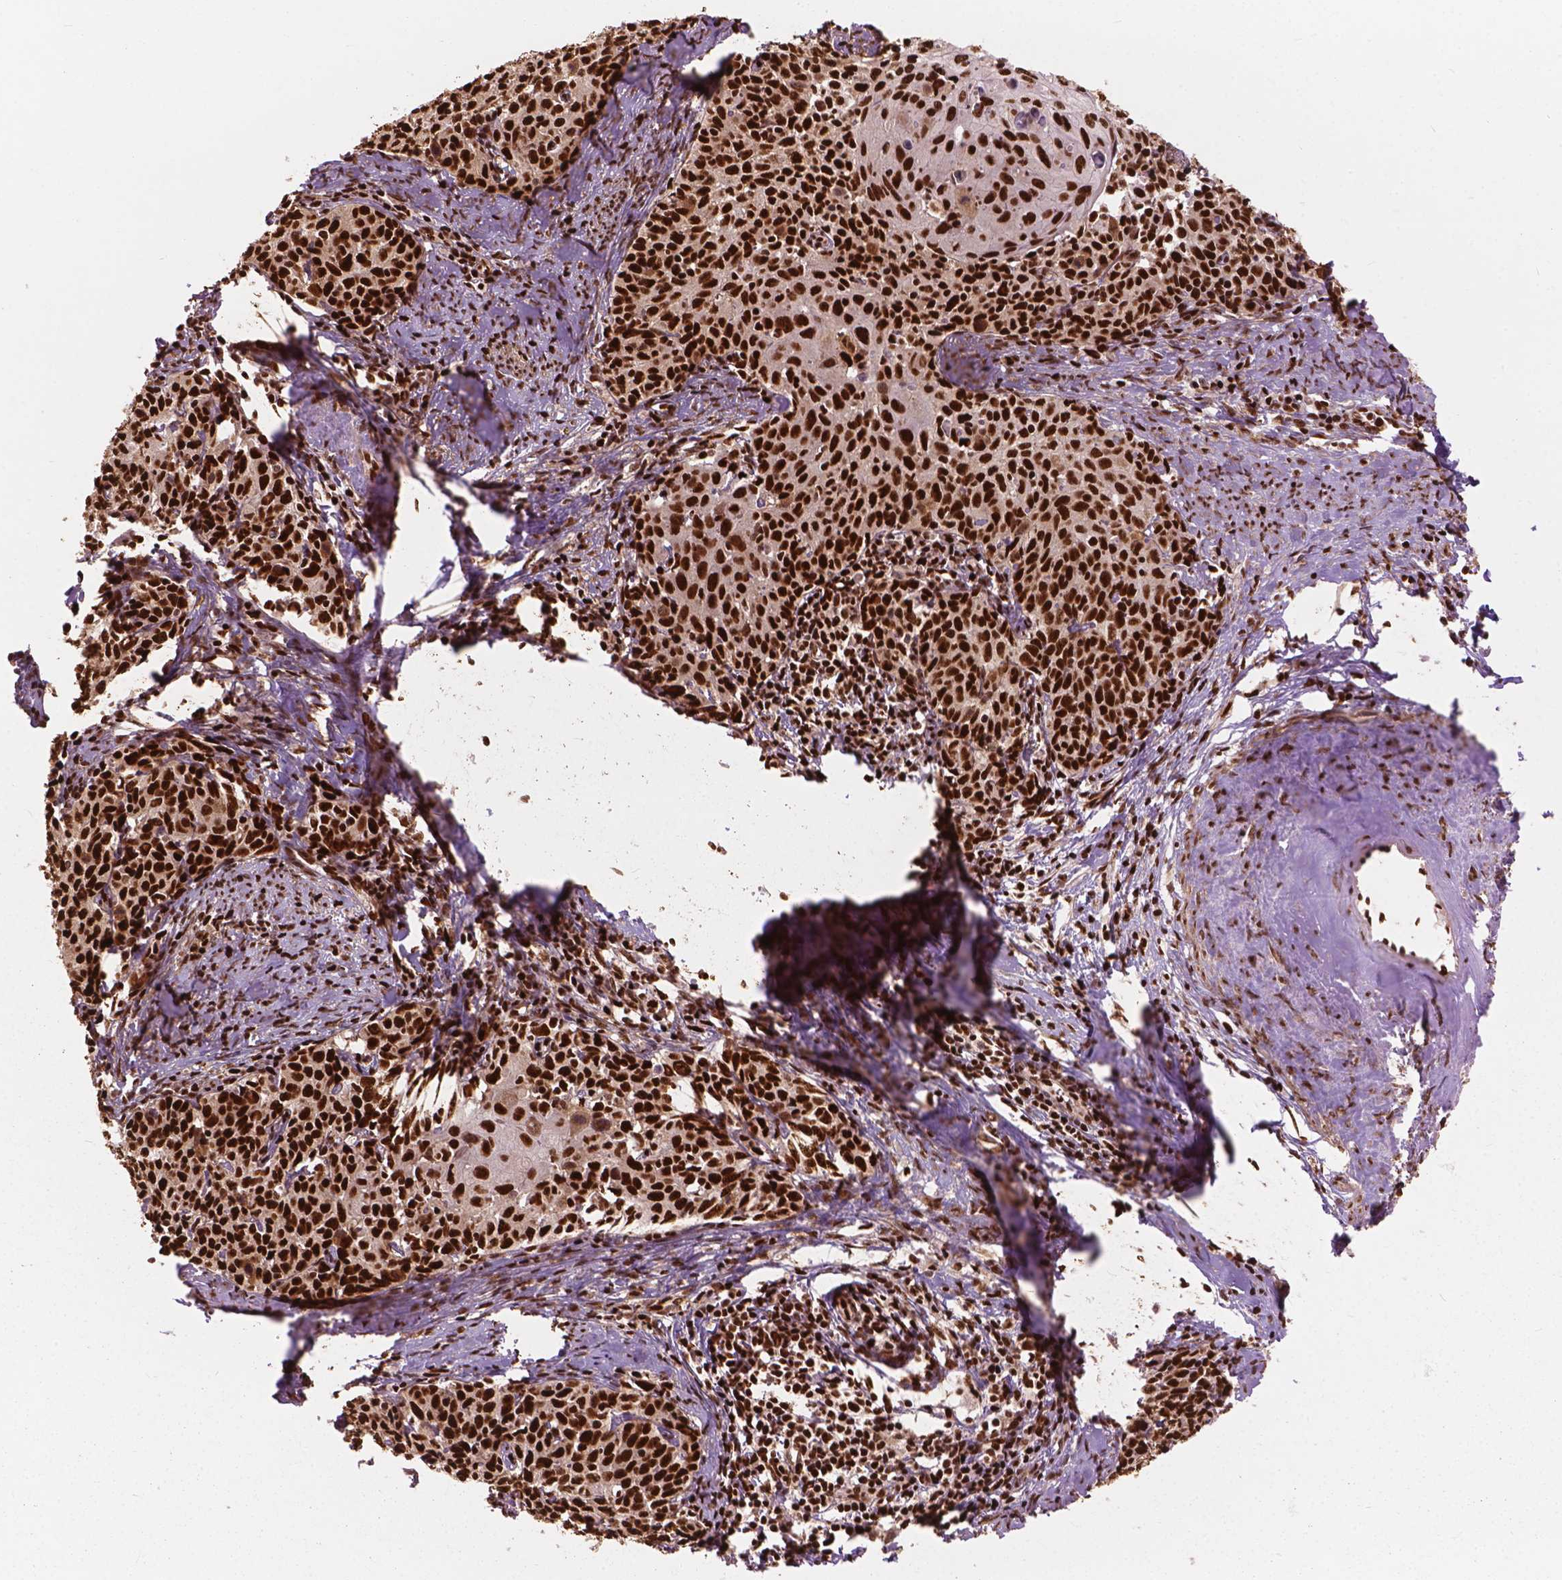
{"staining": {"intensity": "strong", "quantity": ">75%", "location": "nuclear"}, "tissue": "cervical cancer", "cell_type": "Tumor cells", "image_type": "cancer", "snomed": [{"axis": "morphology", "description": "Squamous cell carcinoma, NOS"}, {"axis": "topography", "description": "Cervix"}], "caption": "Brown immunohistochemical staining in human cervical squamous cell carcinoma reveals strong nuclear staining in approximately >75% of tumor cells.", "gene": "ANP32B", "patient": {"sex": "female", "age": 62}}